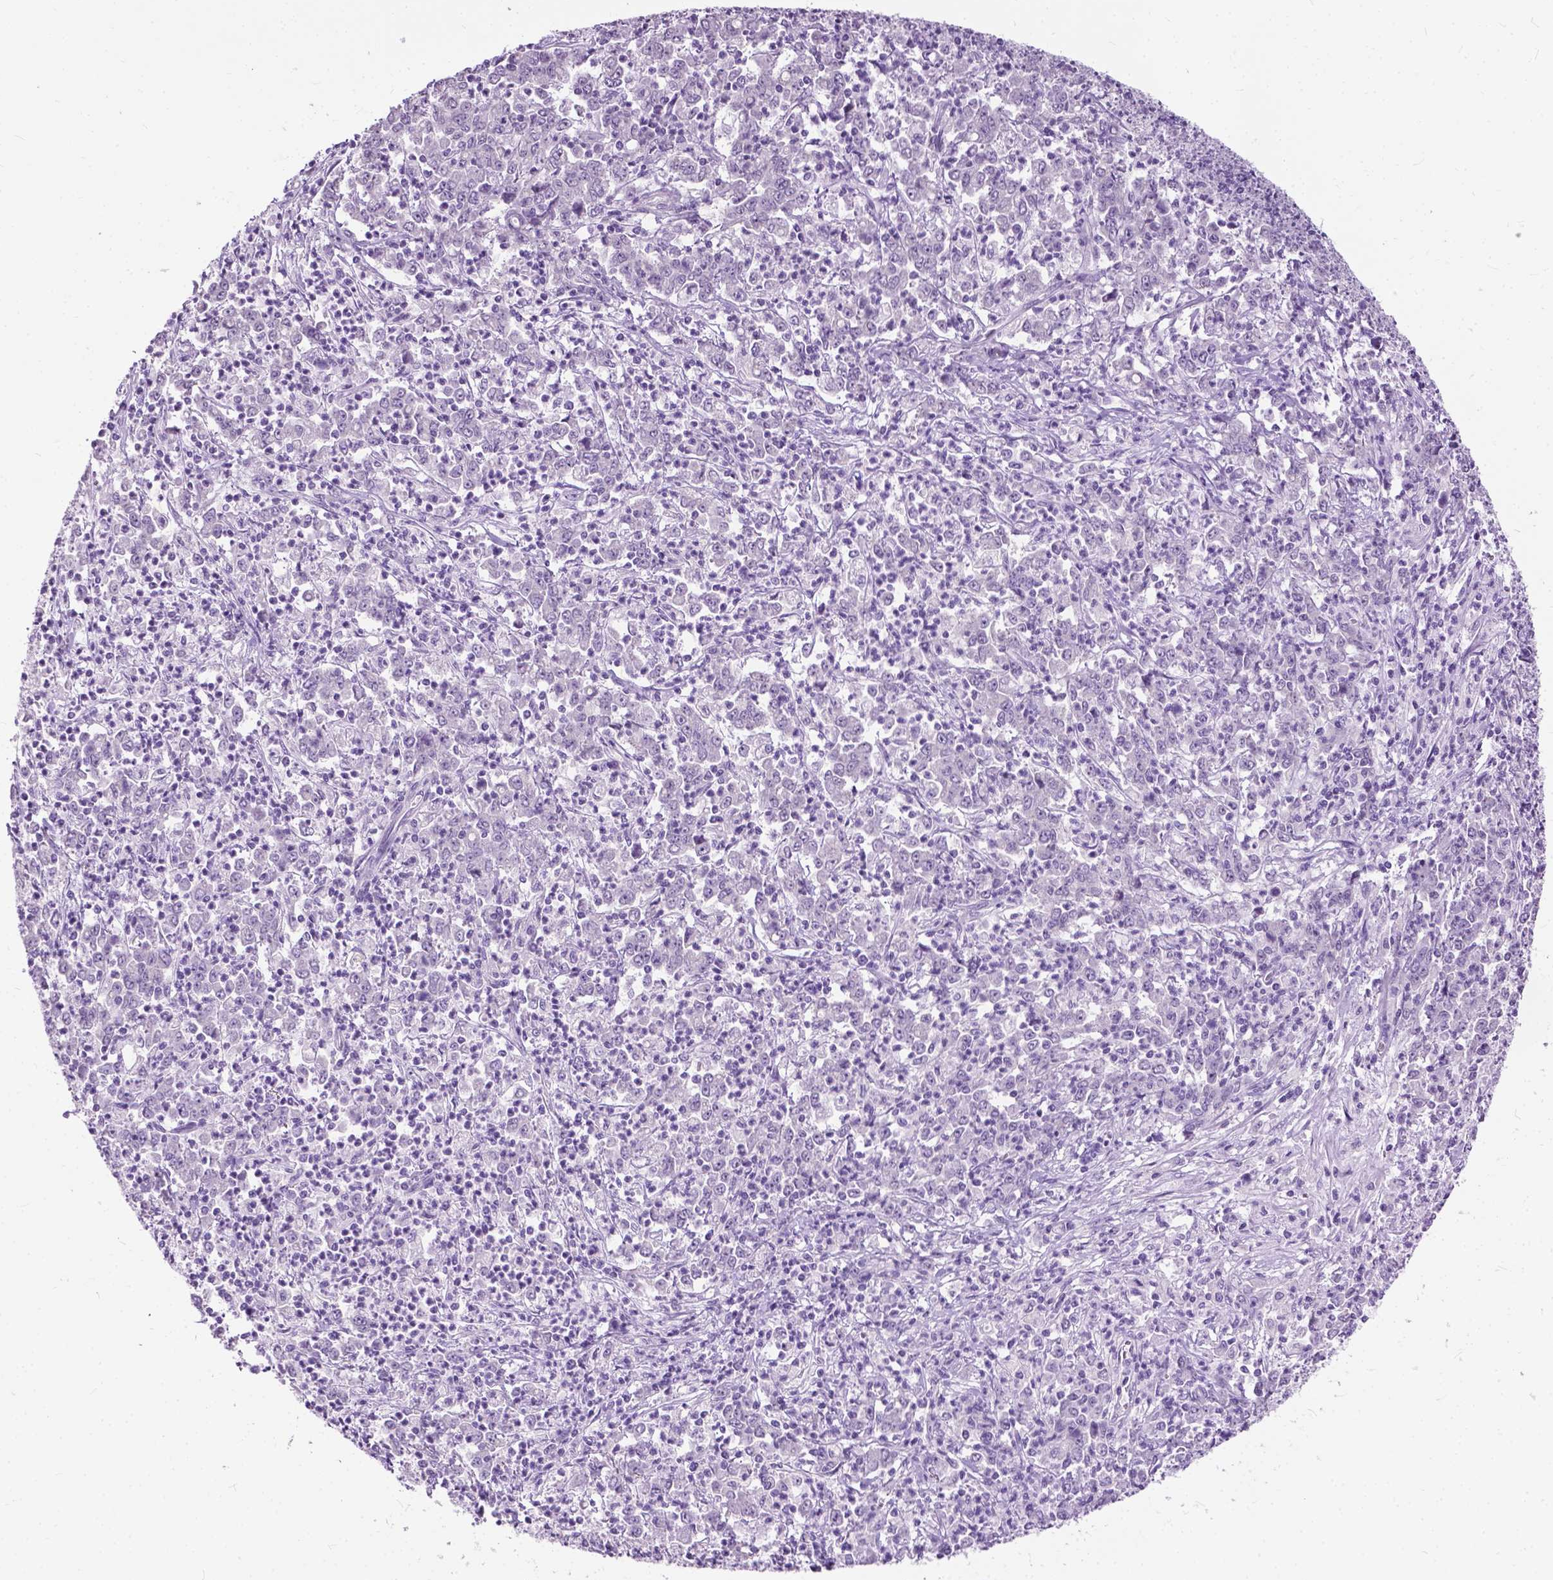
{"staining": {"intensity": "negative", "quantity": "none", "location": "none"}, "tissue": "stomach cancer", "cell_type": "Tumor cells", "image_type": "cancer", "snomed": [{"axis": "morphology", "description": "Adenocarcinoma, NOS"}, {"axis": "topography", "description": "Stomach, lower"}], "caption": "High power microscopy photomicrograph of an IHC histopathology image of stomach cancer, revealing no significant staining in tumor cells.", "gene": "GPR37L1", "patient": {"sex": "female", "age": 71}}